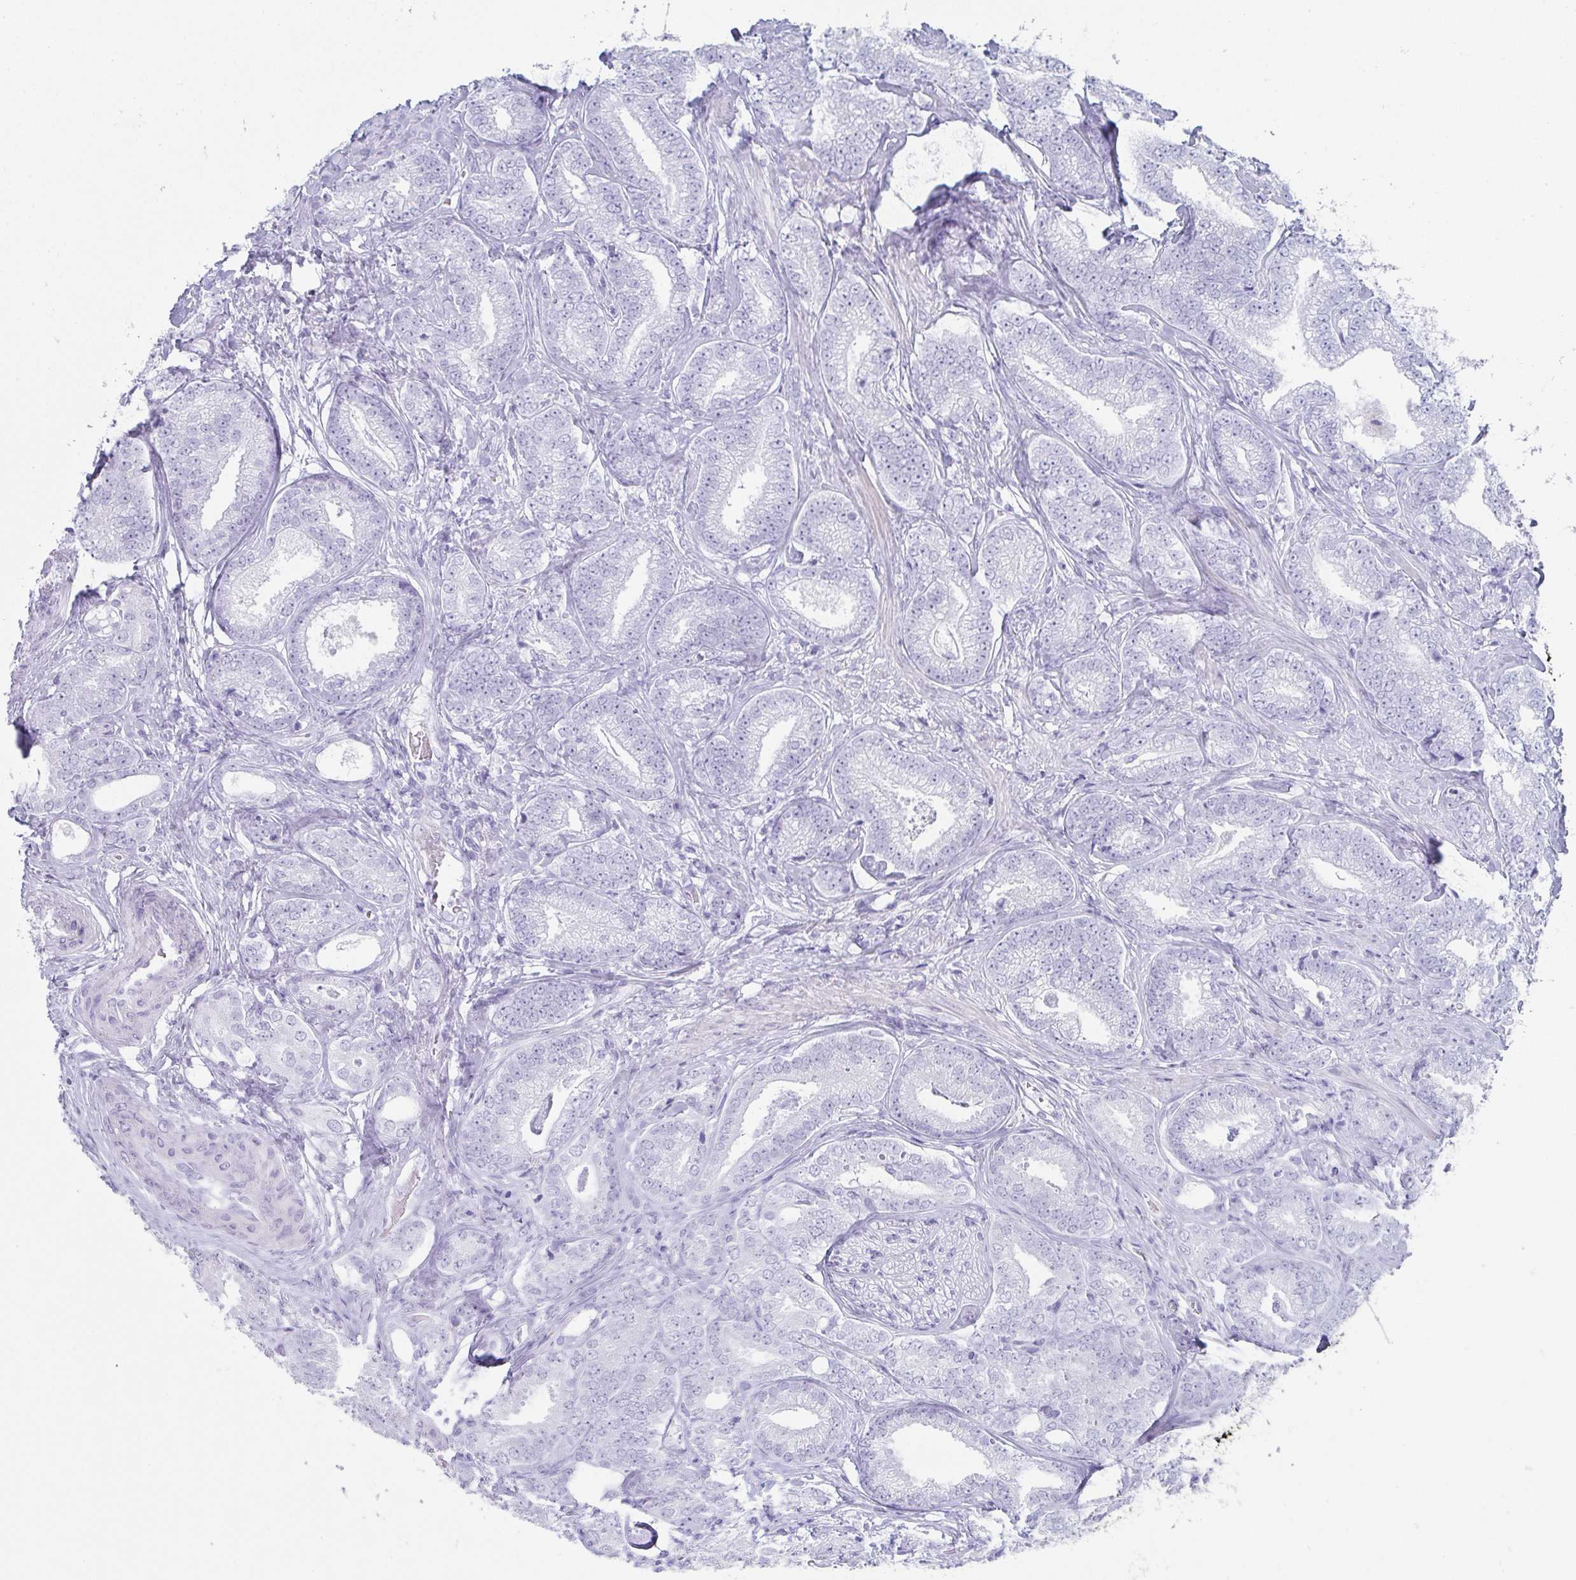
{"staining": {"intensity": "negative", "quantity": "none", "location": "none"}, "tissue": "prostate cancer", "cell_type": "Tumor cells", "image_type": "cancer", "snomed": [{"axis": "morphology", "description": "Adenocarcinoma, Low grade"}, {"axis": "topography", "description": "Prostate"}], "caption": "The photomicrograph exhibits no significant staining in tumor cells of prostate low-grade adenocarcinoma.", "gene": "RLF", "patient": {"sex": "male", "age": 63}}